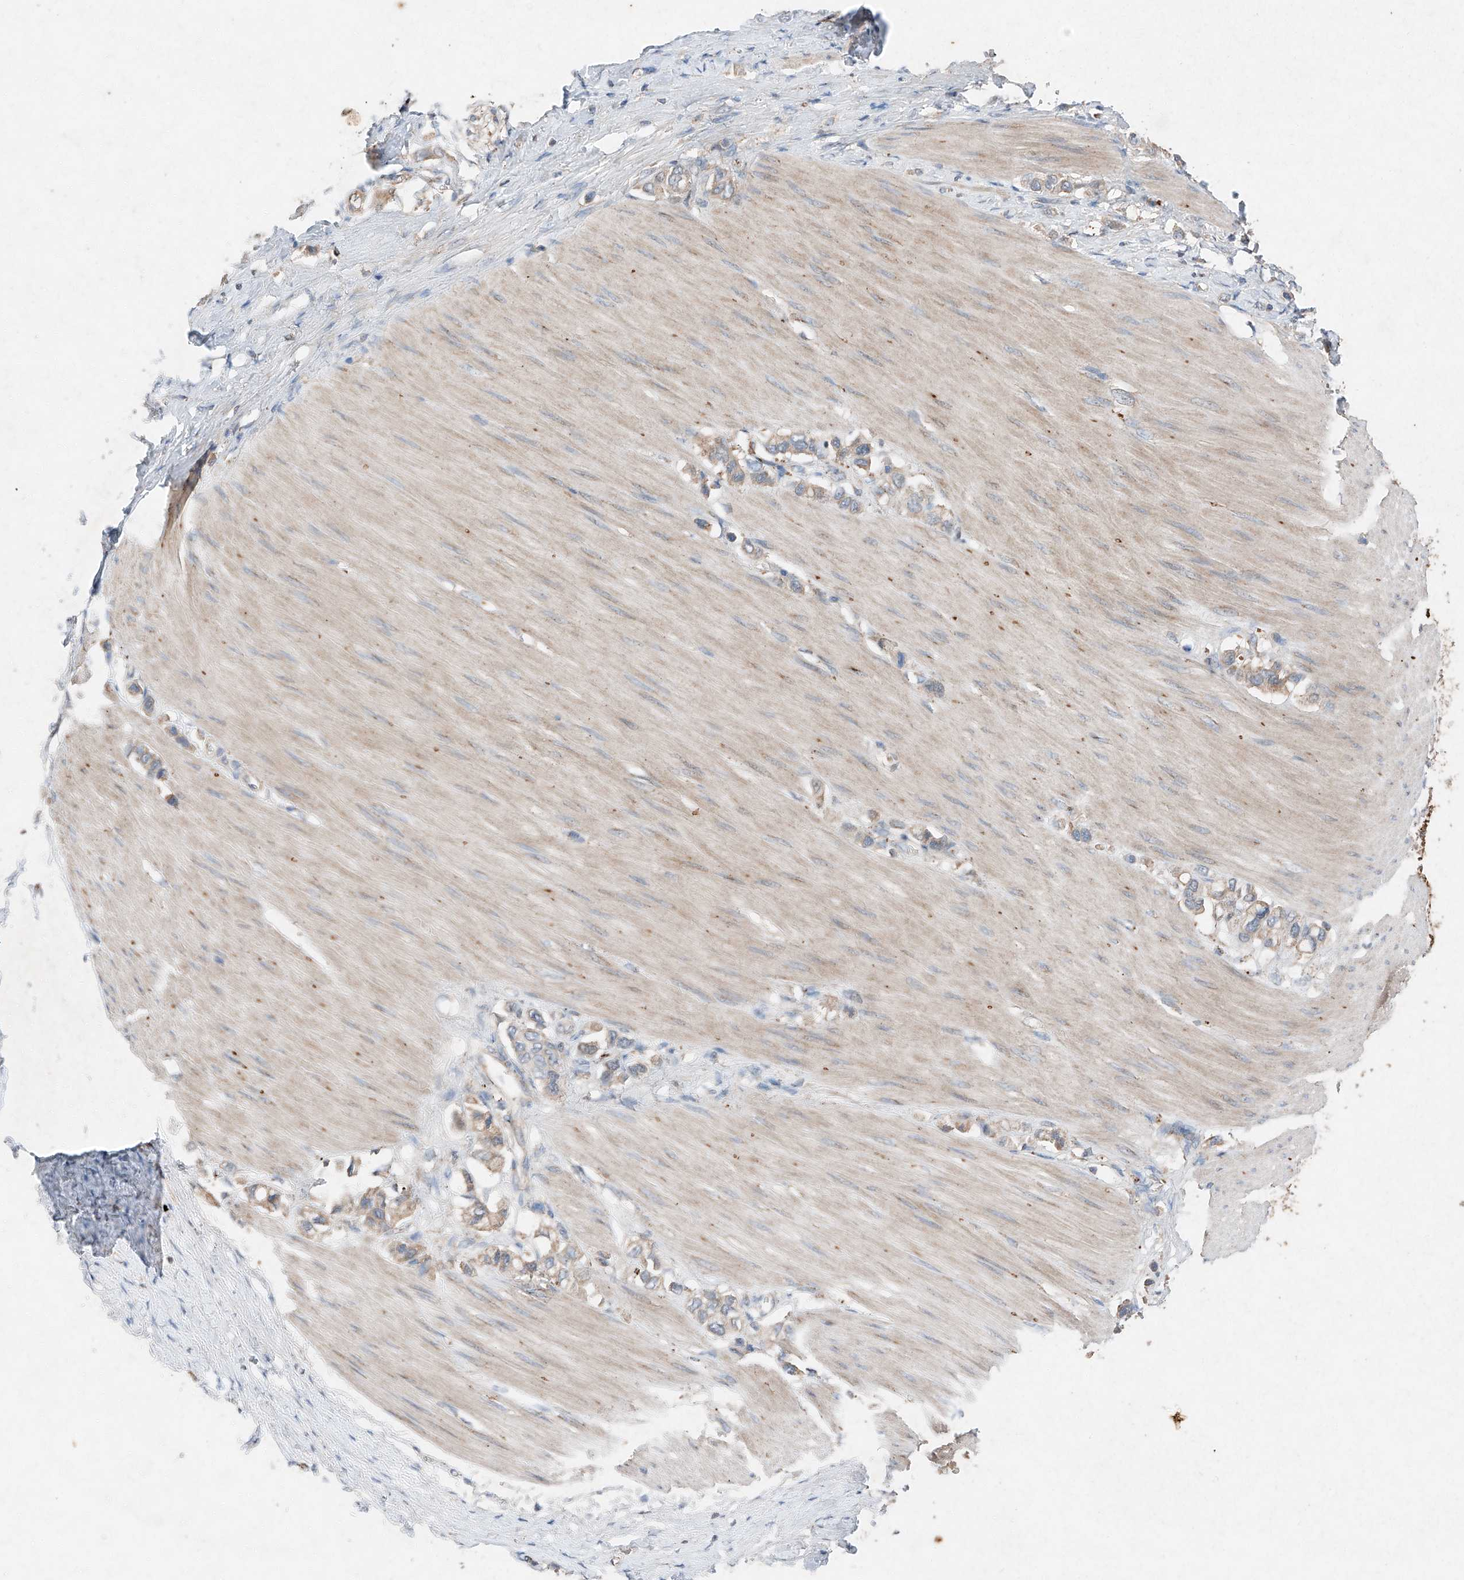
{"staining": {"intensity": "weak", "quantity": "25%-75%", "location": "cytoplasmic/membranous"}, "tissue": "stomach cancer", "cell_type": "Tumor cells", "image_type": "cancer", "snomed": [{"axis": "morphology", "description": "Adenocarcinoma, NOS"}, {"axis": "topography", "description": "Stomach"}], "caption": "Stomach cancer (adenocarcinoma) stained with a protein marker exhibits weak staining in tumor cells.", "gene": "RUSC1", "patient": {"sex": "female", "age": 65}}